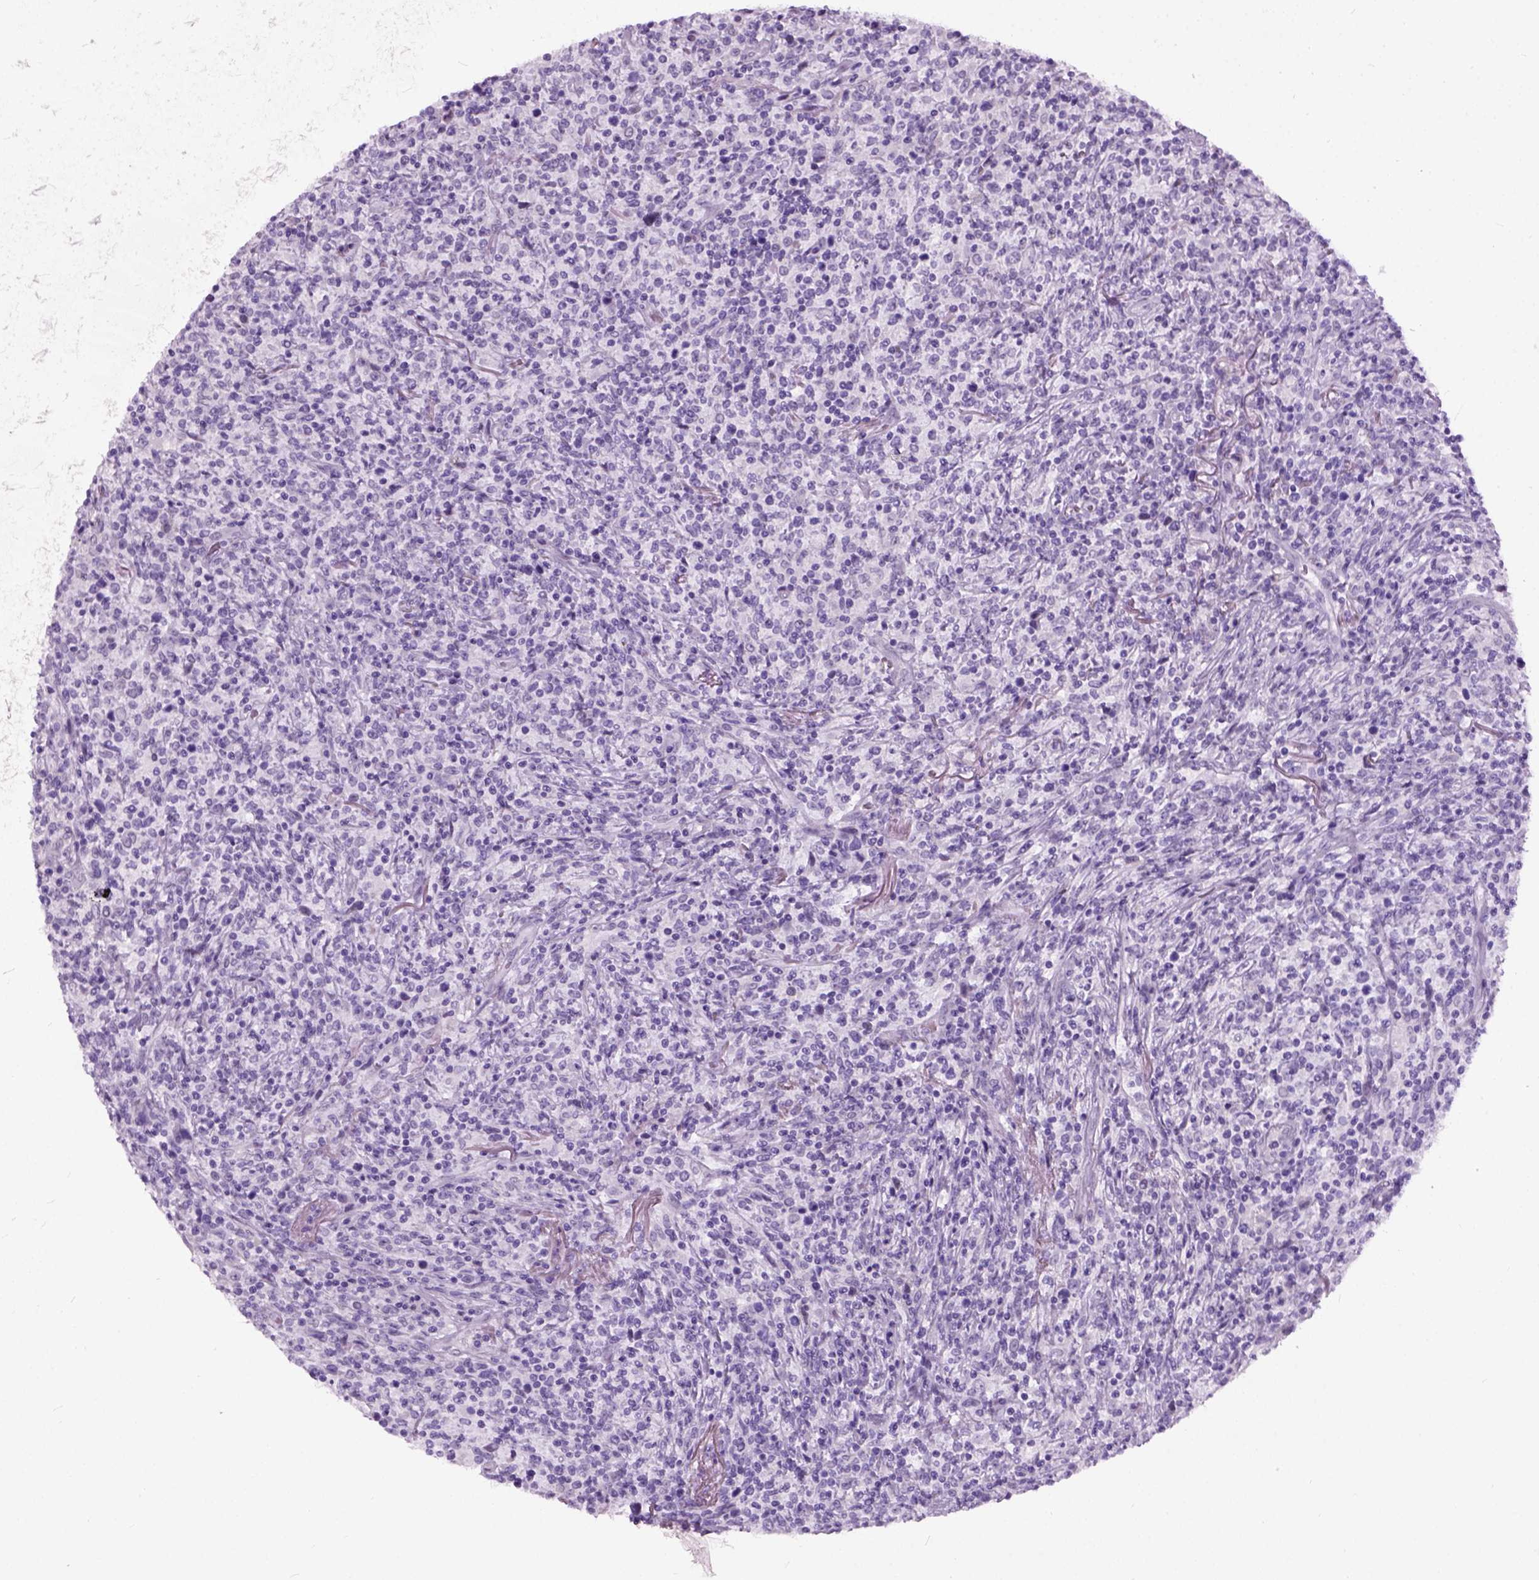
{"staining": {"intensity": "negative", "quantity": "none", "location": "none"}, "tissue": "lymphoma", "cell_type": "Tumor cells", "image_type": "cancer", "snomed": [{"axis": "morphology", "description": "Malignant lymphoma, non-Hodgkin's type, High grade"}, {"axis": "topography", "description": "Lung"}], "caption": "DAB immunohistochemical staining of human lymphoma shows no significant expression in tumor cells.", "gene": "AXDND1", "patient": {"sex": "male", "age": 79}}